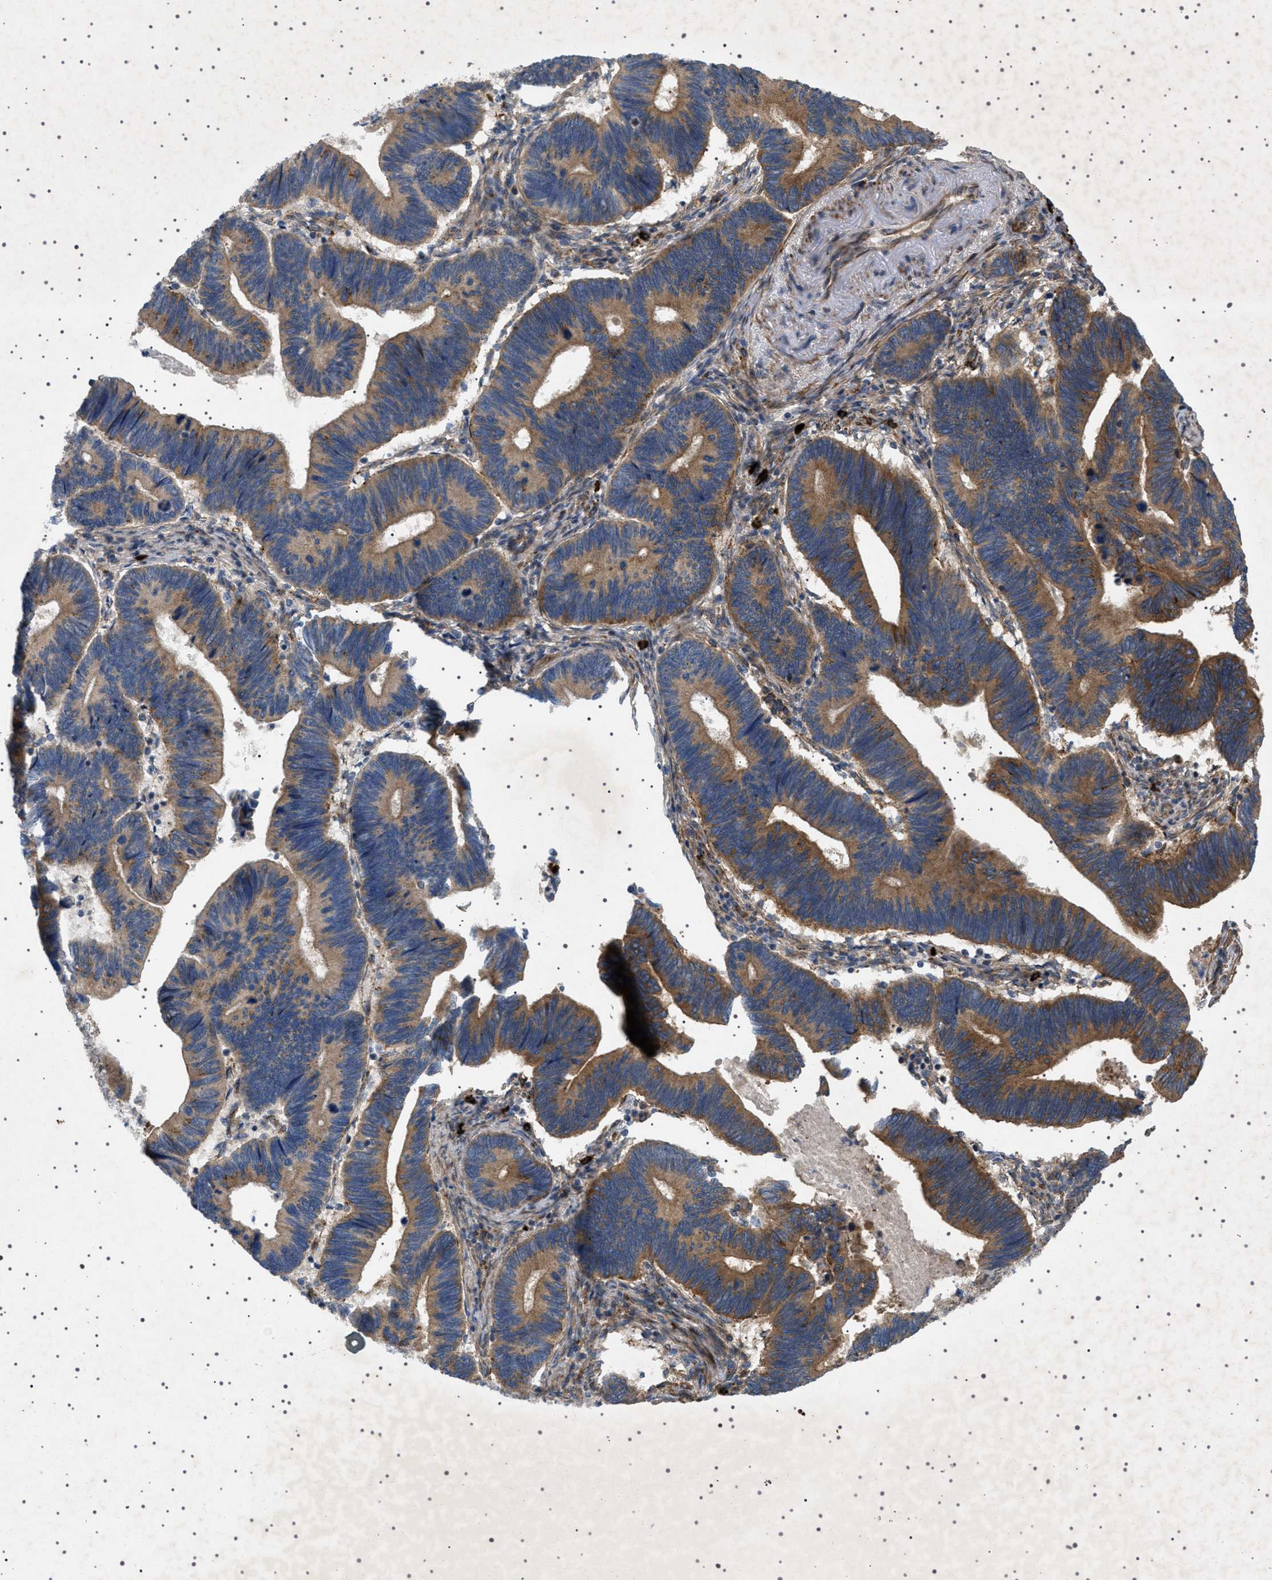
{"staining": {"intensity": "moderate", "quantity": ">75%", "location": "cytoplasmic/membranous"}, "tissue": "pancreatic cancer", "cell_type": "Tumor cells", "image_type": "cancer", "snomed": [{"axis": "morphology", "description": "Adenocarcinoma, NOS"}, {"axis": "topography", "description": "Pancreas"}], "caption": "Immunohistochemistry (IHC) staining of pancreatic cancer, which exhibits medium levels of moderate cytoplasmic/membranous positivity in about >75% of tumor cells indicating moderate cytoplasmic/membranous protein staining. The staining was performed using DAB (3,3'-diaminobenzidine) (brown) for protein detection and nuclei were counterstained in hematoxylin (blue).", "gene": "CCDC186", "patient": {"sex": "female", "age": 70}}